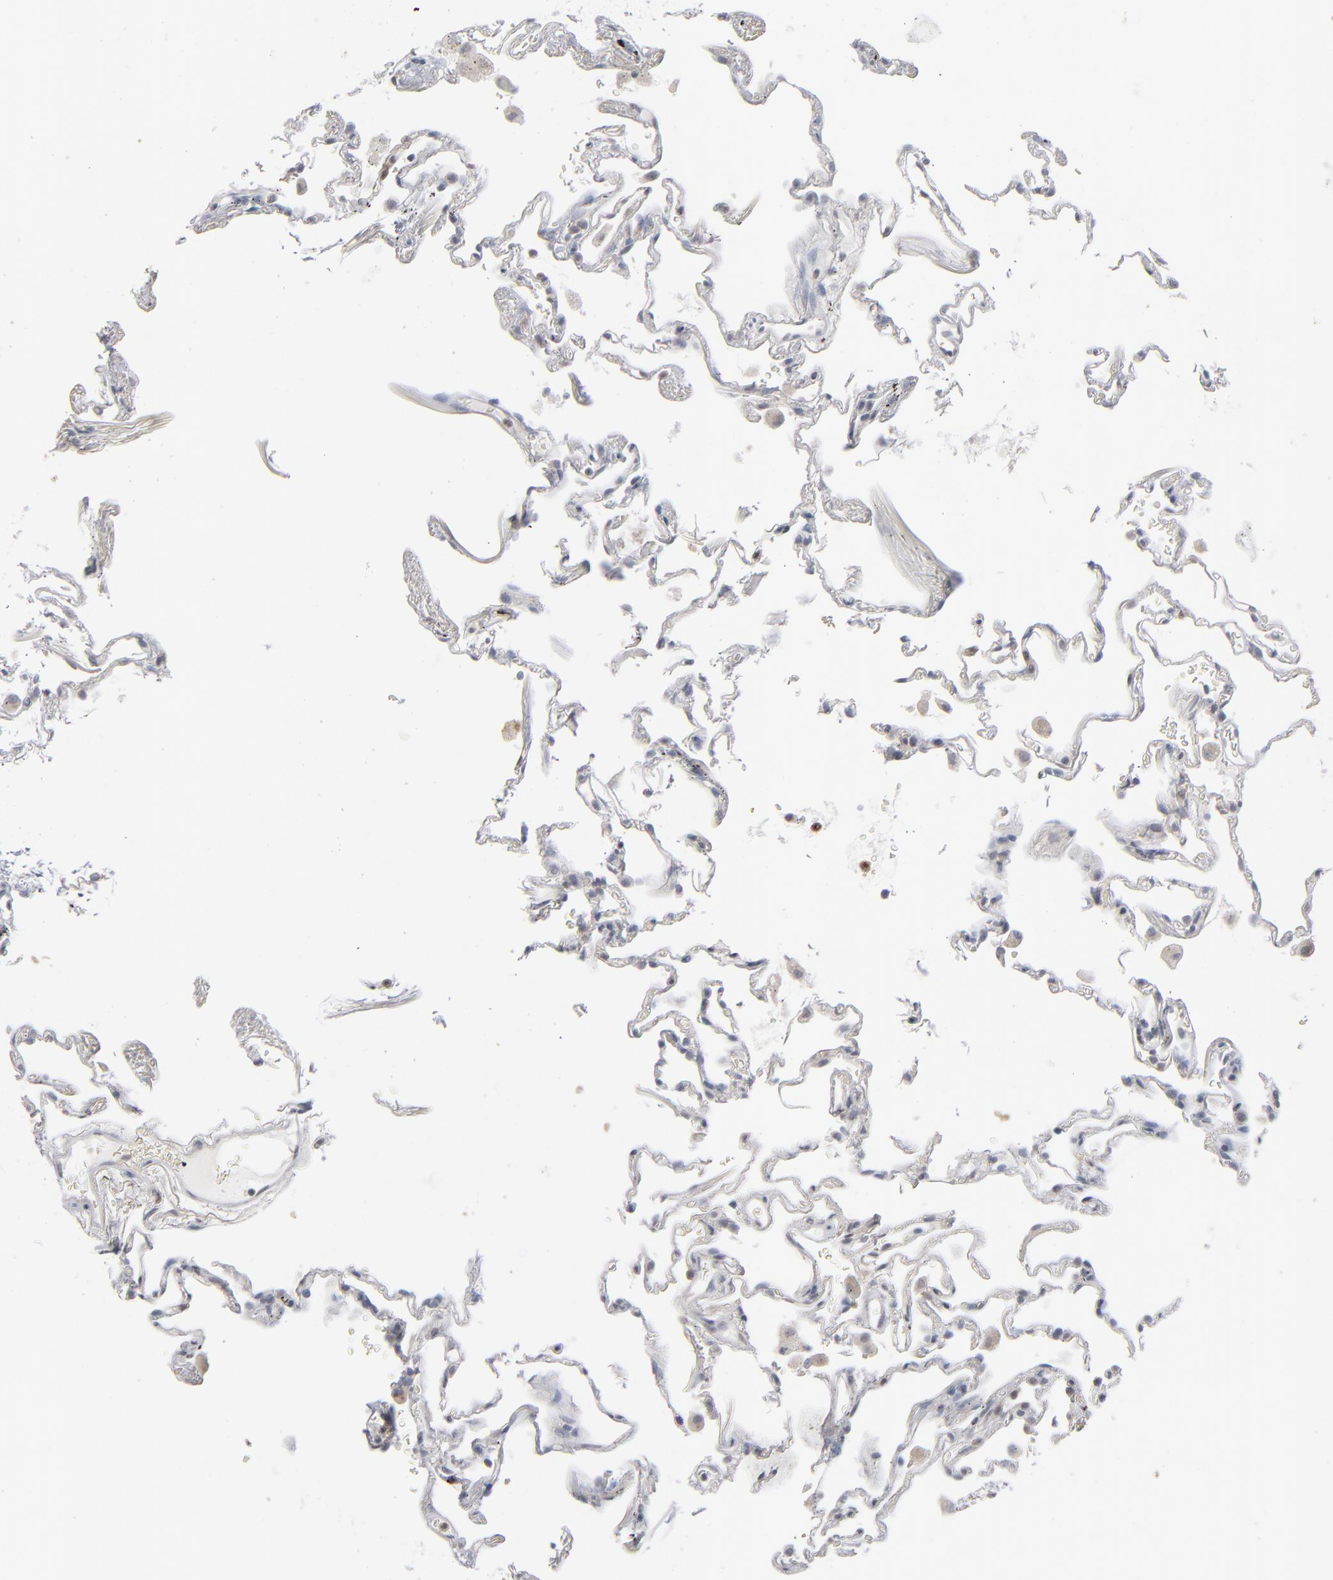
{"staining": {"intensity": "negative", "quantity": "none", "location": "none"}, "tissue": "lung", "cell_type": "Alveolar cells", "image_type": "normal", "snomed": [{"axis": "morphology", "description": "Normal tissue, NOS"}, {"axis": "morphology", "description": "Inflammation, NOS"}, {"axis": "topography", "description": "Lung"}], "caption": "Immunohistochemistry (IHC) image of unremarkable lung stained for a protein (brown), which demonstrates no expression in alveolar cells. Brightfield microscopy of immunohistochemistry stained with DAB (brown) and hematoxylin (blue), captured at high magnification.", "gene": "POF1B", "patient": {"sex": "male", "age": 69}}